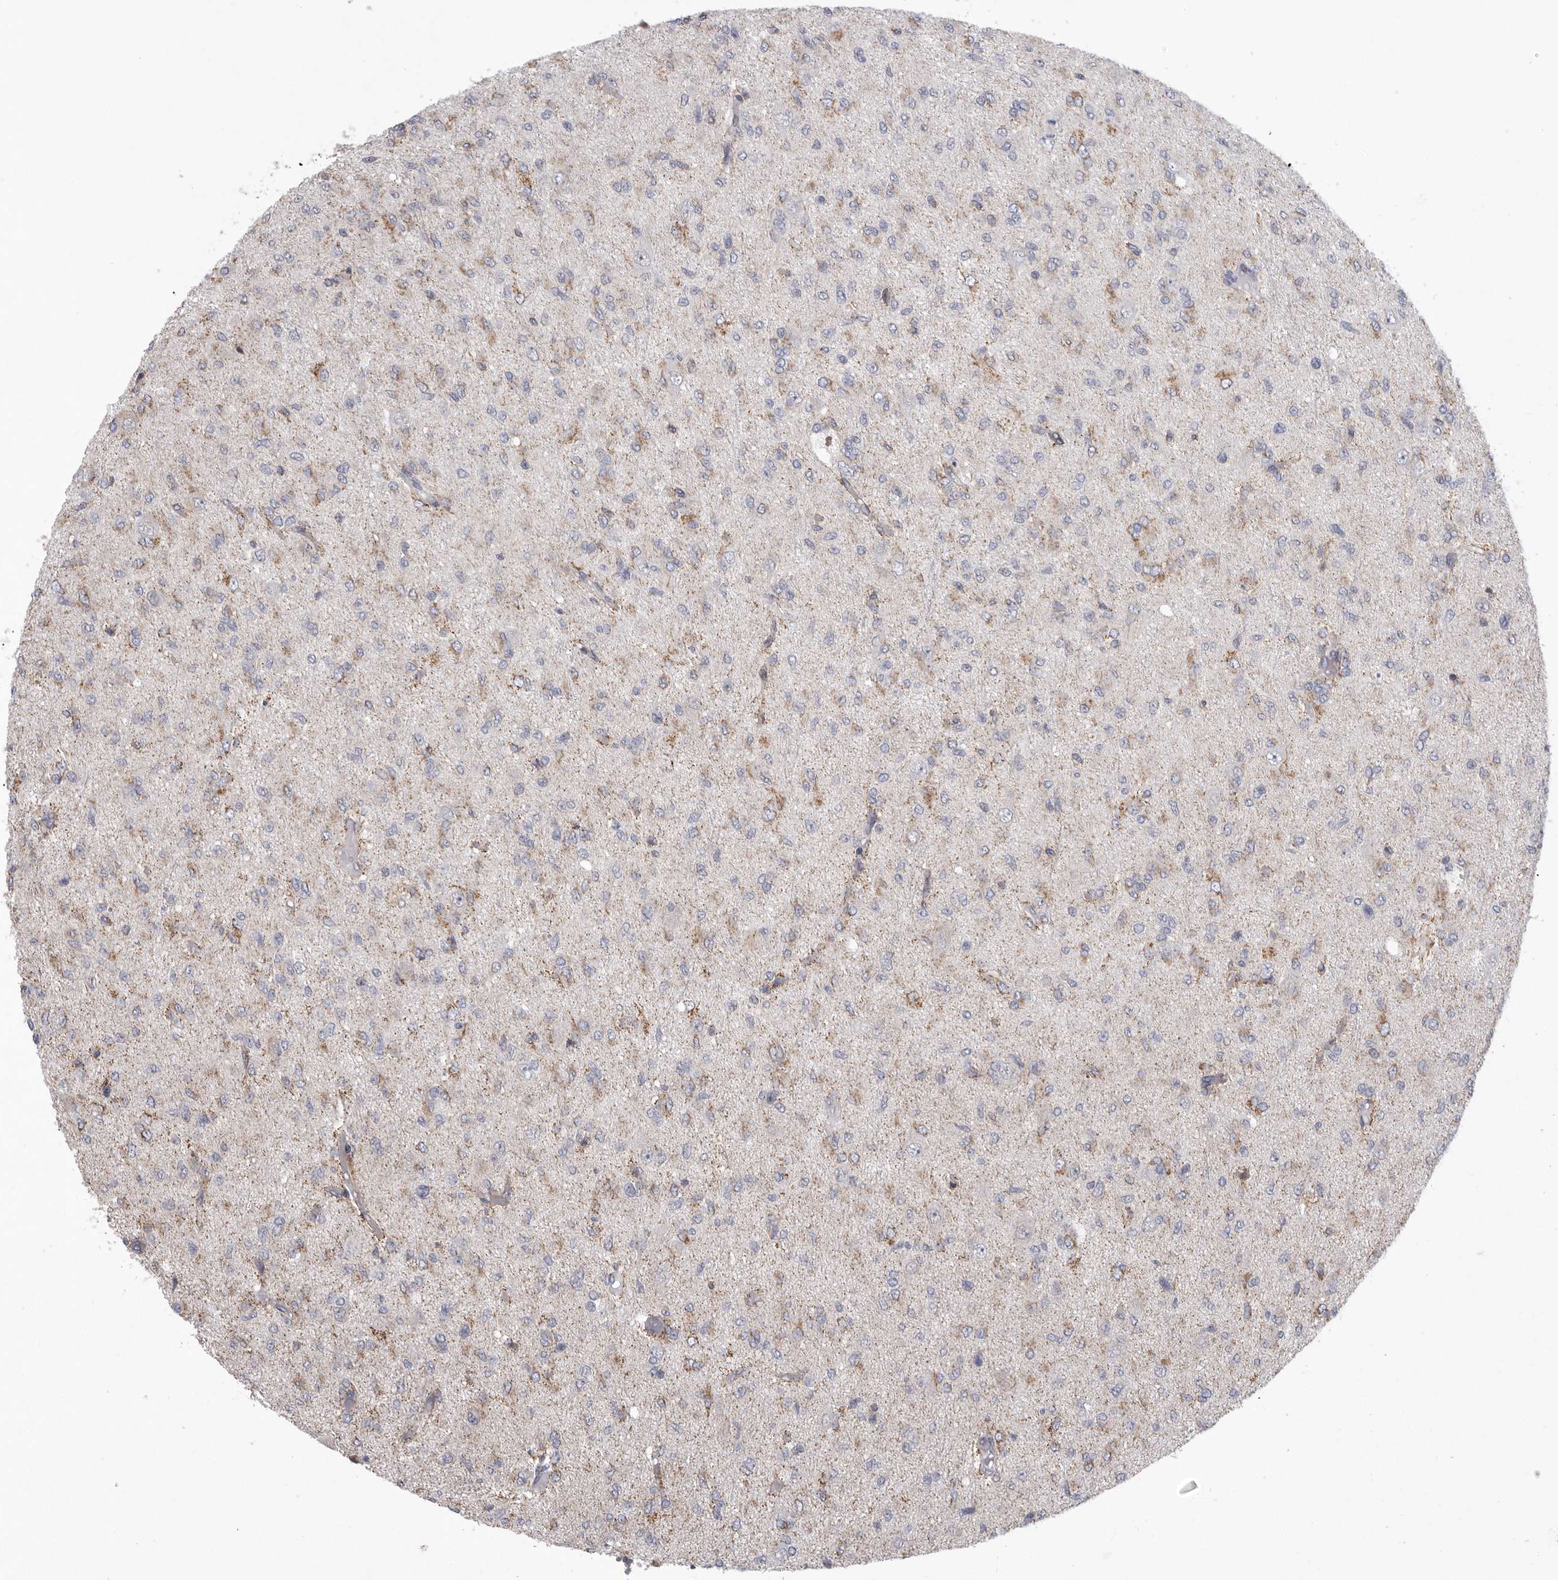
{"staining": {"intensity": "negative", "quantity": "none", "location": "none"}, "tissue": "glioma", "cell_type": "Tumor cells", "image_type": "cancer", "snomed": [{"axis": "morphology", "description": "Glioma, malignant, High grade"}, {"axis": "topography", "description": "Brain"}], "caption": "Immunohistochemistry histopathology image of malignant high-grade glioma stained for a protein (brown), which exhibits no positivity in tumor cells.", "gene": "MPZL1", "patient": {"sex": "female", "age": 59}}